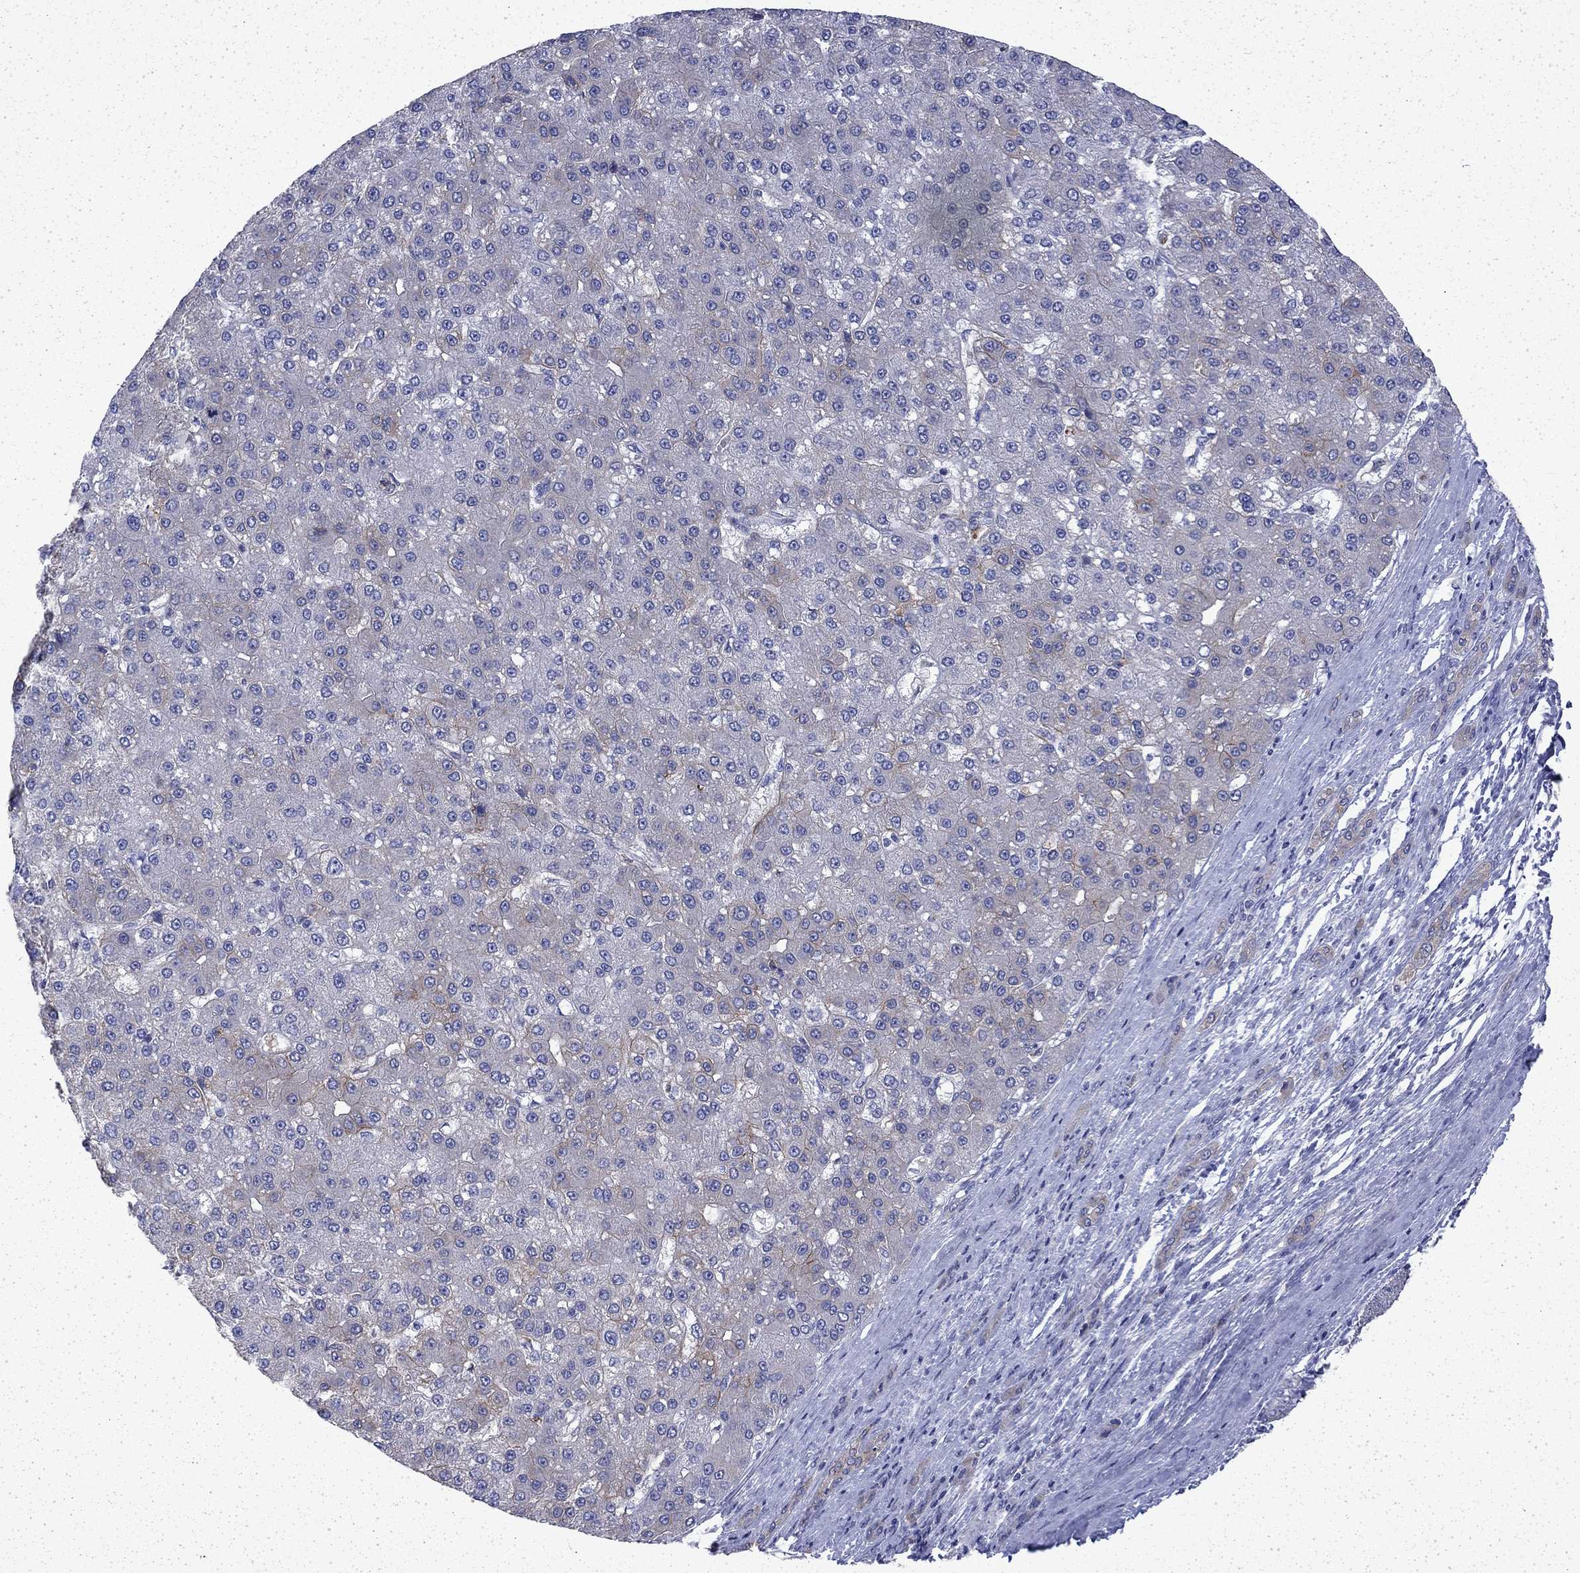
{"staining": {"intensity": "weak", "quantity": "<25%", "location": "cytoplasmic/membranous"}, "tissue": "liver cancer", "cell_type": "Tumor cells", "image_type": "cancer", "snomed": [{"axis": "morphology", "description": "Carcinoma, Hepatocellular, NOS"}, {"axis": "topography", "description": "Liver"}], "caption": "DAB immunohistochemical staining of human liver hepatocellular carcinoma shows no significant expression in tumor cells.", "gene": "DTNA", "patient": {"sex": "male", "age": 67}}